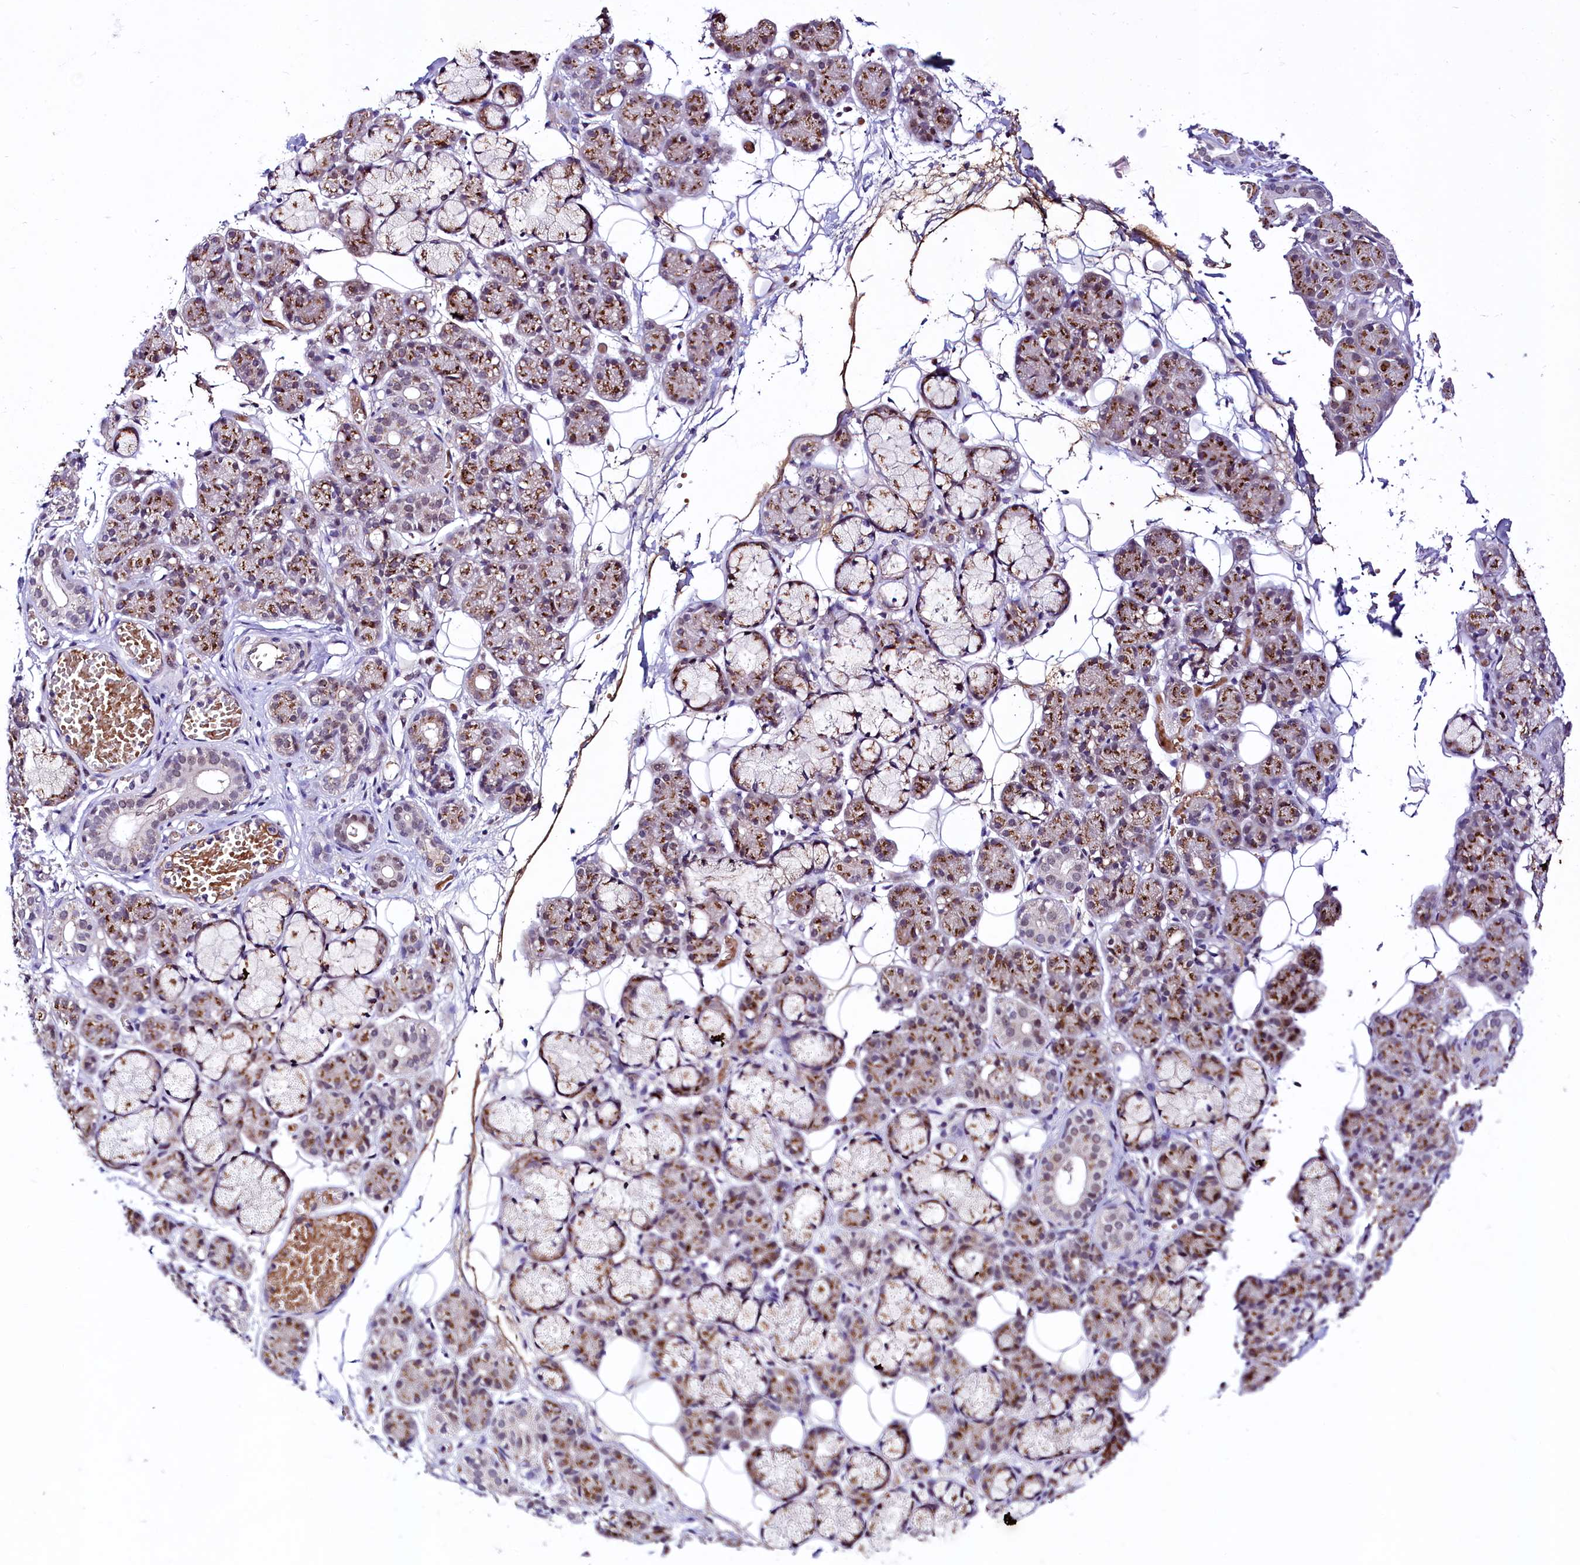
{"staining": {"intensity": "moderate", "quantity": "25%-75%", "location": "cytoplasmic/membranous"}, "tissue": "salivary gland", "cell_type": "Glandular cells", "image_type": "normal", "snomed": [{"axis": "morphology", "description": "Normal tissue, NOS"}, {"axis": "topography", "description": "Salivary gland"}], "caption": "The image demonstrates immunohistochemical staining of unremarkable salivary gland. There is moderate cytoplasmic/membranous staining is seen in about 25%-75% of glandular cells.", "gene": "LEUTX", "patient": {"sex": "male", "age": 63}}